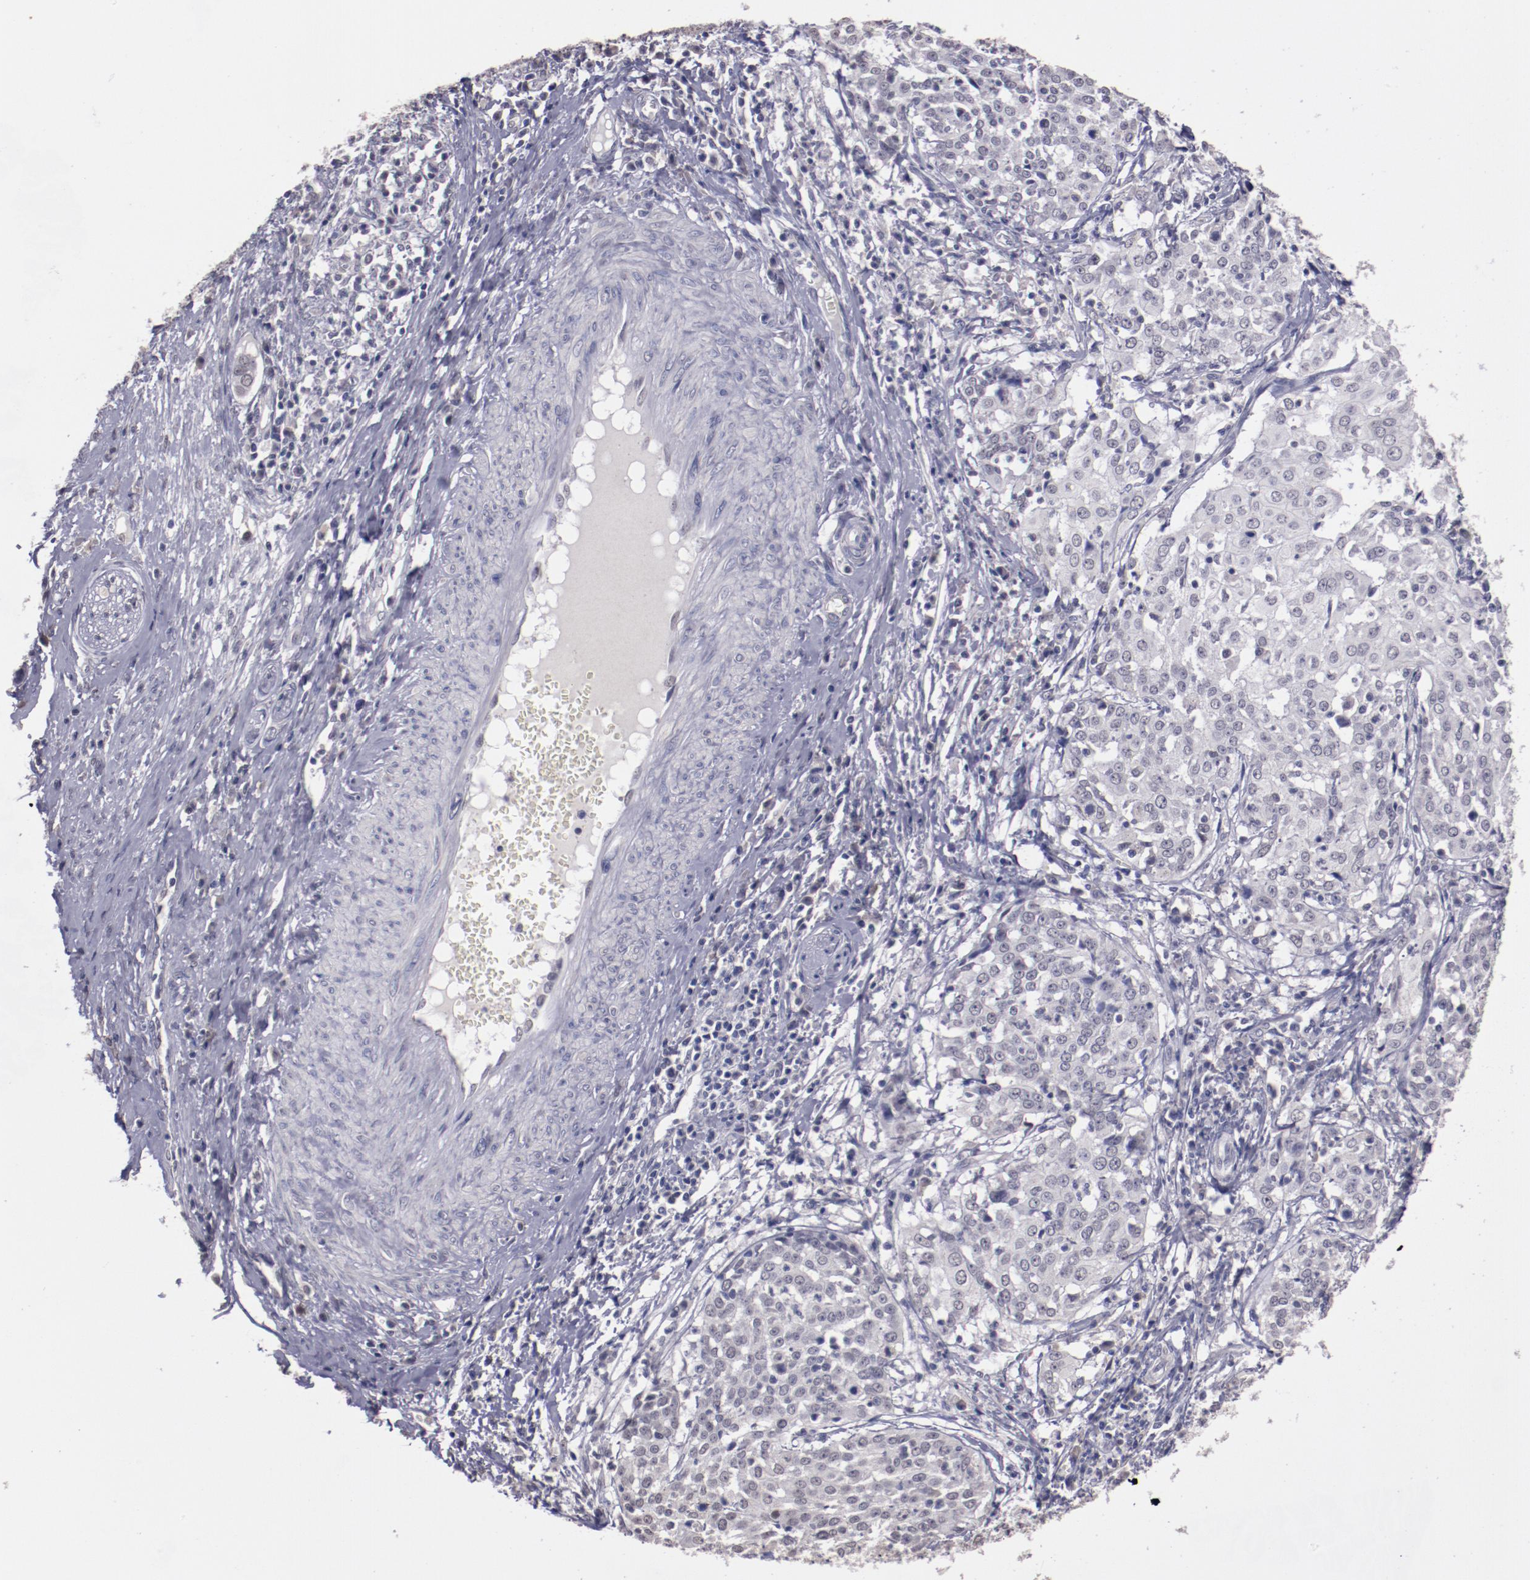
{"staining": {"intensity": "weak", "quantity": "<25%", "location": "cytoplasmic/membranous,nuclear"}, "tissue": "cervical cancer", "cell_type": "Tumor cells", "image_type": "cancer", "snomed": [{"axis": "morphology", "description": "Squamous cell carcinoma, NOS"}, {"axis": "topography", "description": "Cervix"}], "caption": "Immunohistochemistry image of human cervical squamous cell carcinoma stained for a protein (brown), which displays no expression in tumor cells.", "gene": "NRXN3", "patient": {"sex": "female", "age": 39}}